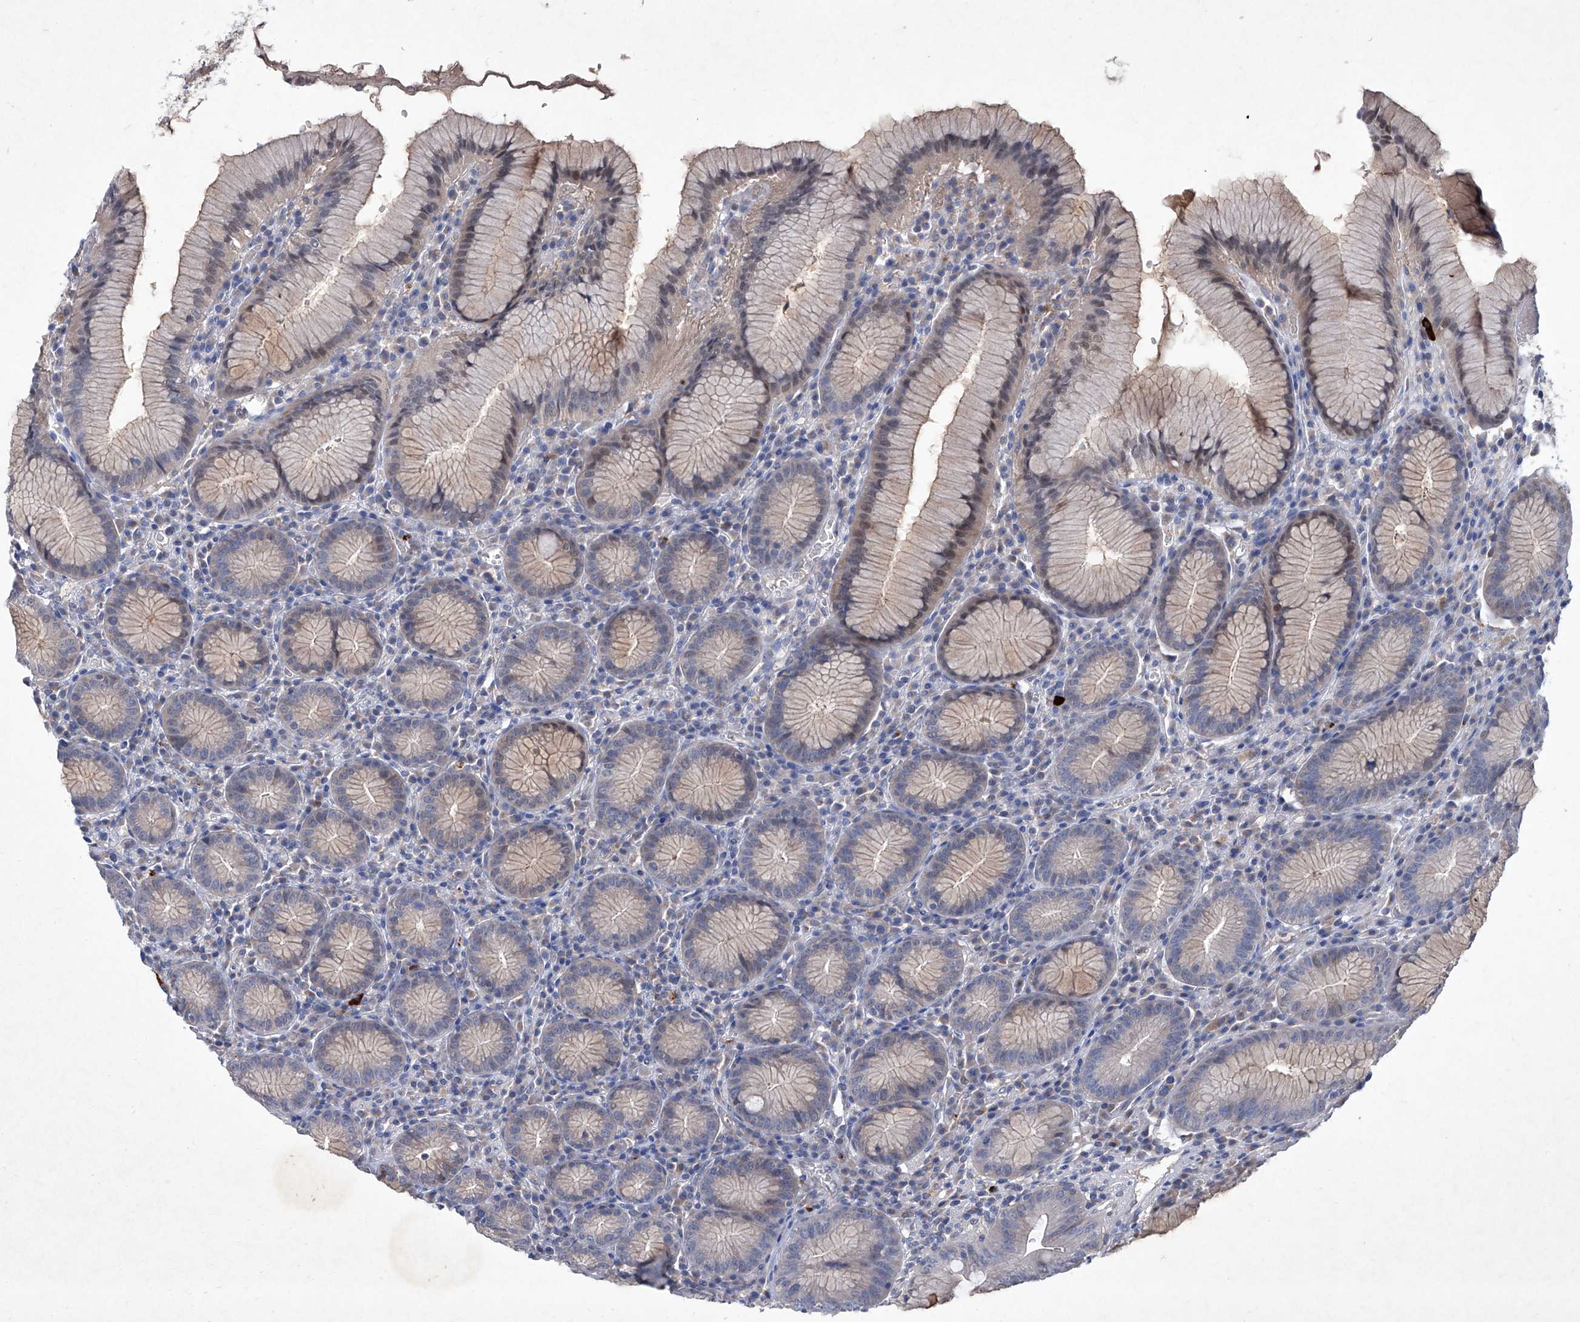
{"staining": {"intensity": "weak", "quantity": ">75%", "location": "cytoplasmic/membranous"}, "tissue": "stomach", "cell_type": "Glandular cells", "image_type": "normal", "snomed": [{"axis": "morphology", "description": "Normal tissue, NOS"}, {"axis": "topography", "description": "Stomach"}], "caption": "IHC photomicrograph of unremarkable stomach: human stomach stained using immunohistochemistry shows low levels of weak protein expression localized specifically in the cytoplasmic/membranous of glandular cells, appearing as a cytoplasmic/membranous brown color.", "gene": "SBK2", "patient": {"sex": "male", "age": 55}}